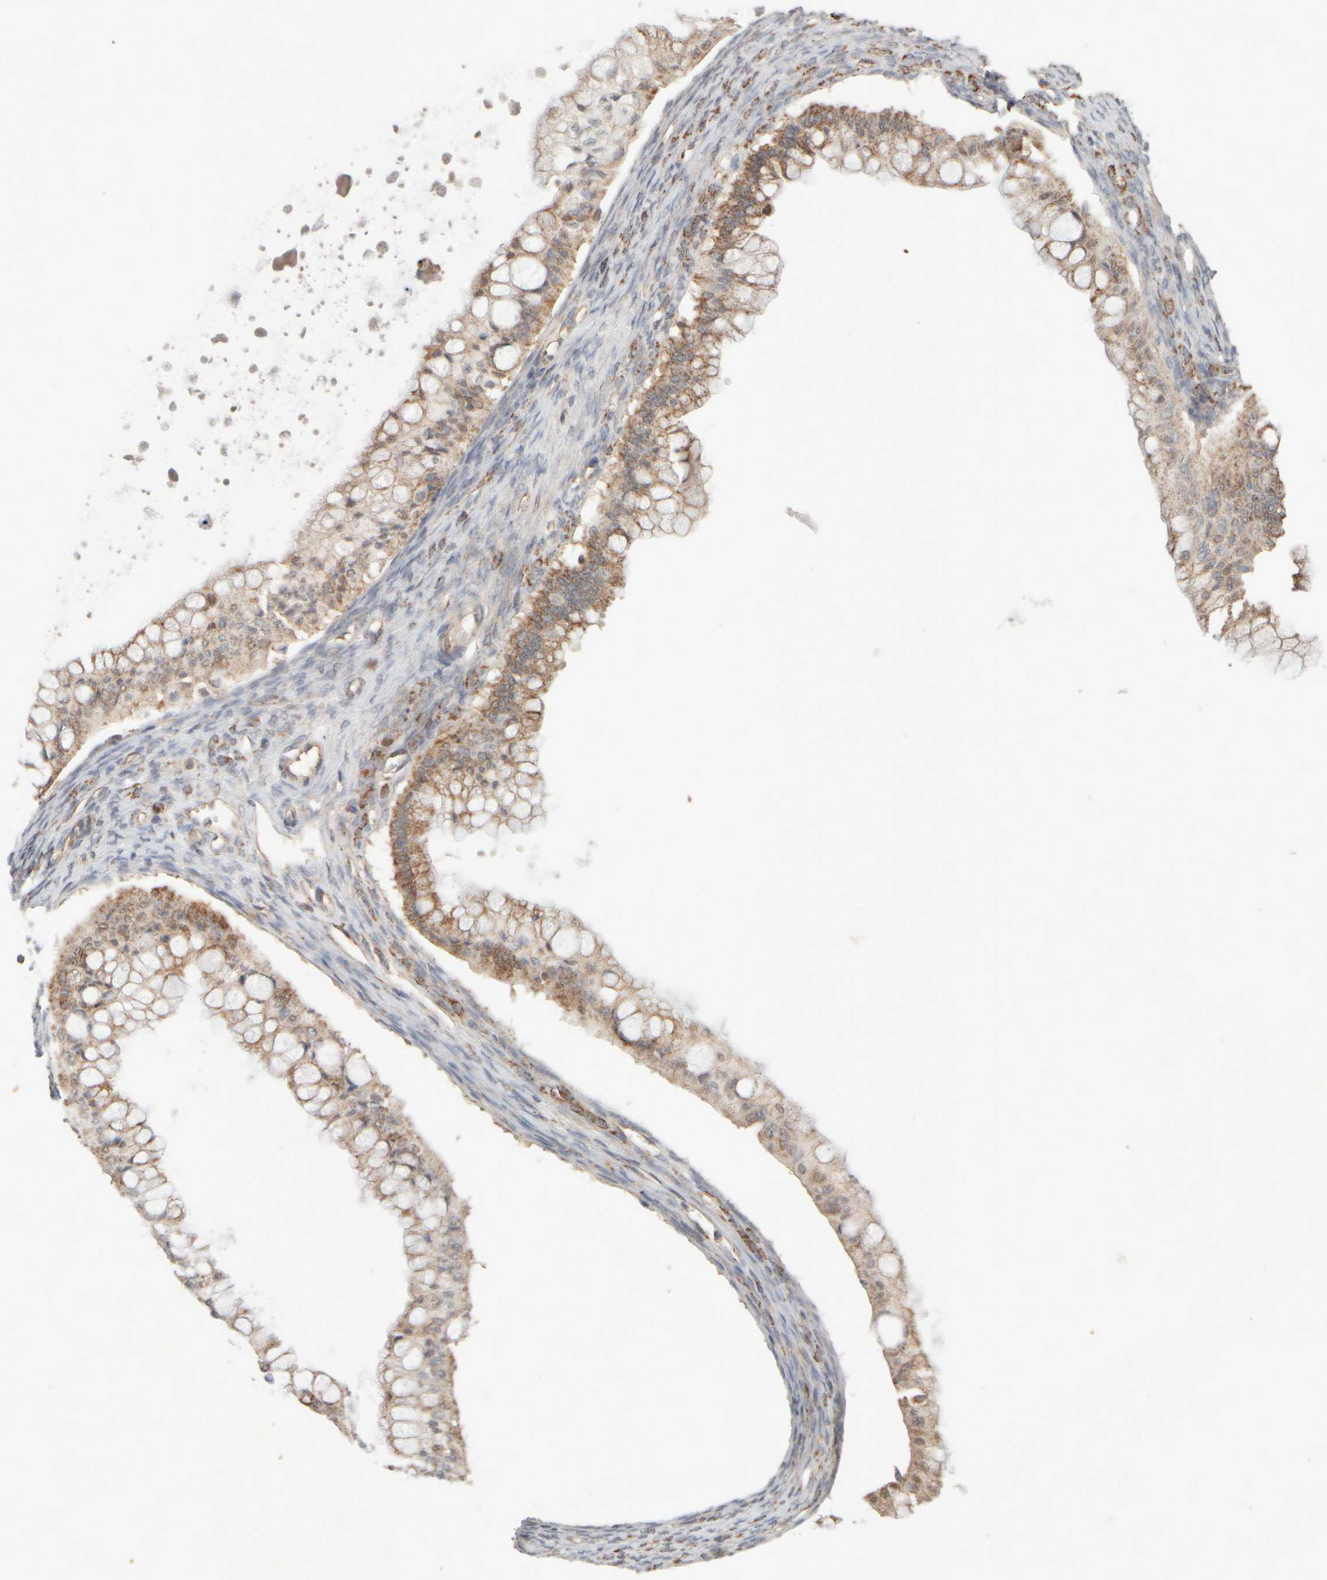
{"staining": {"intensity": "weak", "quantity": ">75%", "location": "cytoplasmic/membranous"}, "tissue": "ovarian cancer", "cell_type": "Tumor cells", "image_type": "cancer", "snomed": [{"axis": "morphology", "description": "Cystadenocarcinoma, mucinous, NOS"}, {"axis": "topography", "description": "Ovary"}], "caption": "Protein staining of ovarian cancer tissue reveals weak cytoplasmic/membranous expression in approximately >75% of tumor cells.", "gene": "EIF2B3", "patient": {"sex": "female", "age": 57}}